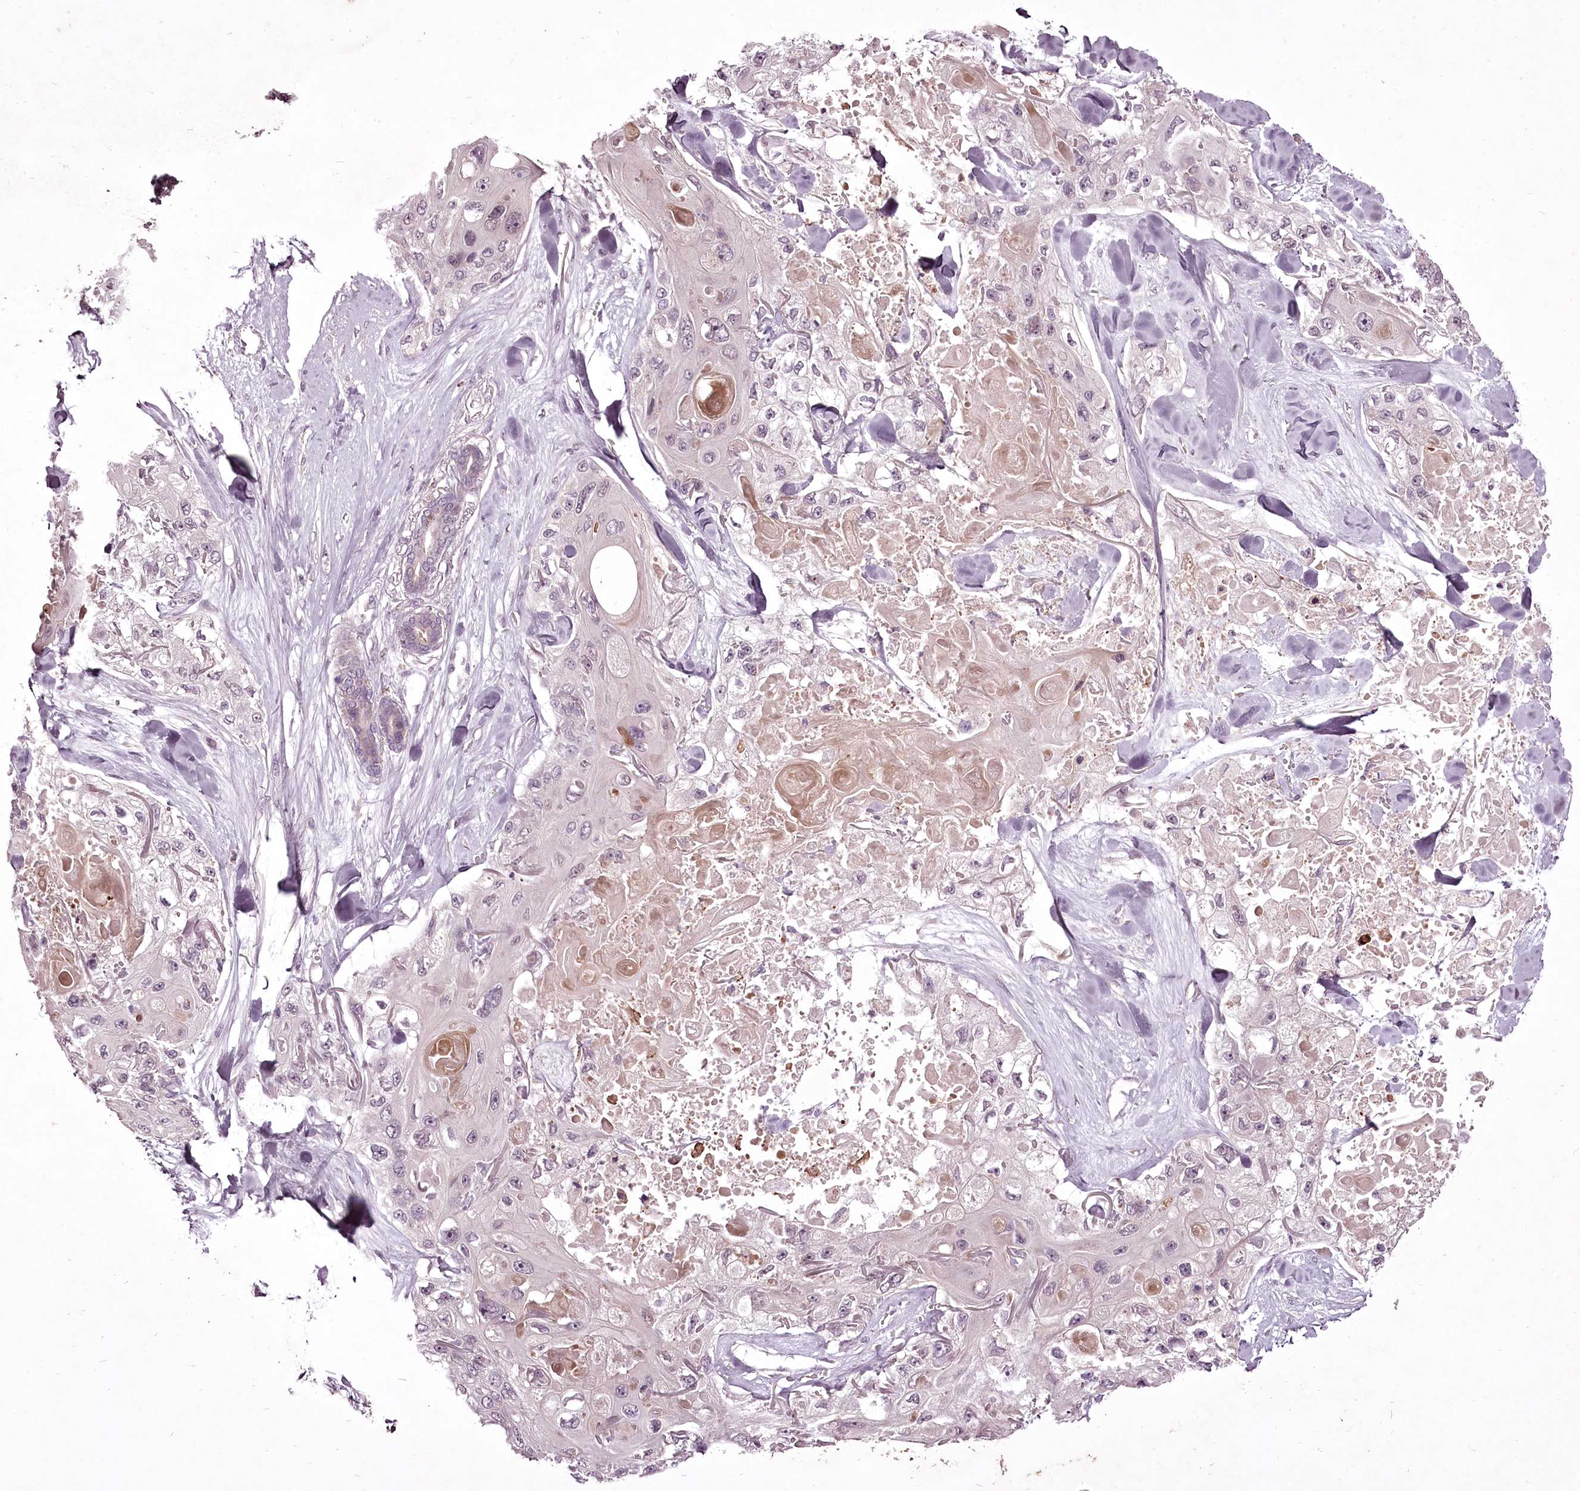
{"staining": {"intensity": "negative", "quantity": "none", "location": "none"}, "tissue": "skin cancer", "cell_type": "Tumor cells", "image_type": "cancer", "snomed": [{"axis": "morphology", "description": "Normal tissue, NOS"}, {"axis": "morphology", "description": "Squamous cell carcinoma, NOS"}, {"axis": "topography", "description": "Skin"}], "caption": "Immunohistochemistry (IHC) photomicrograph of neoplastic tissue: human skin cancer stained with DAB displays no significant protein expression in tumor cells. The staining was performed using DAB to visualize the protein expression in brown, while the nuclei were stained in blue with hematoxylin (Magnification: 20x).", "gene": "ADRA1D", "patient": {"sex": "male", "age": 72}}